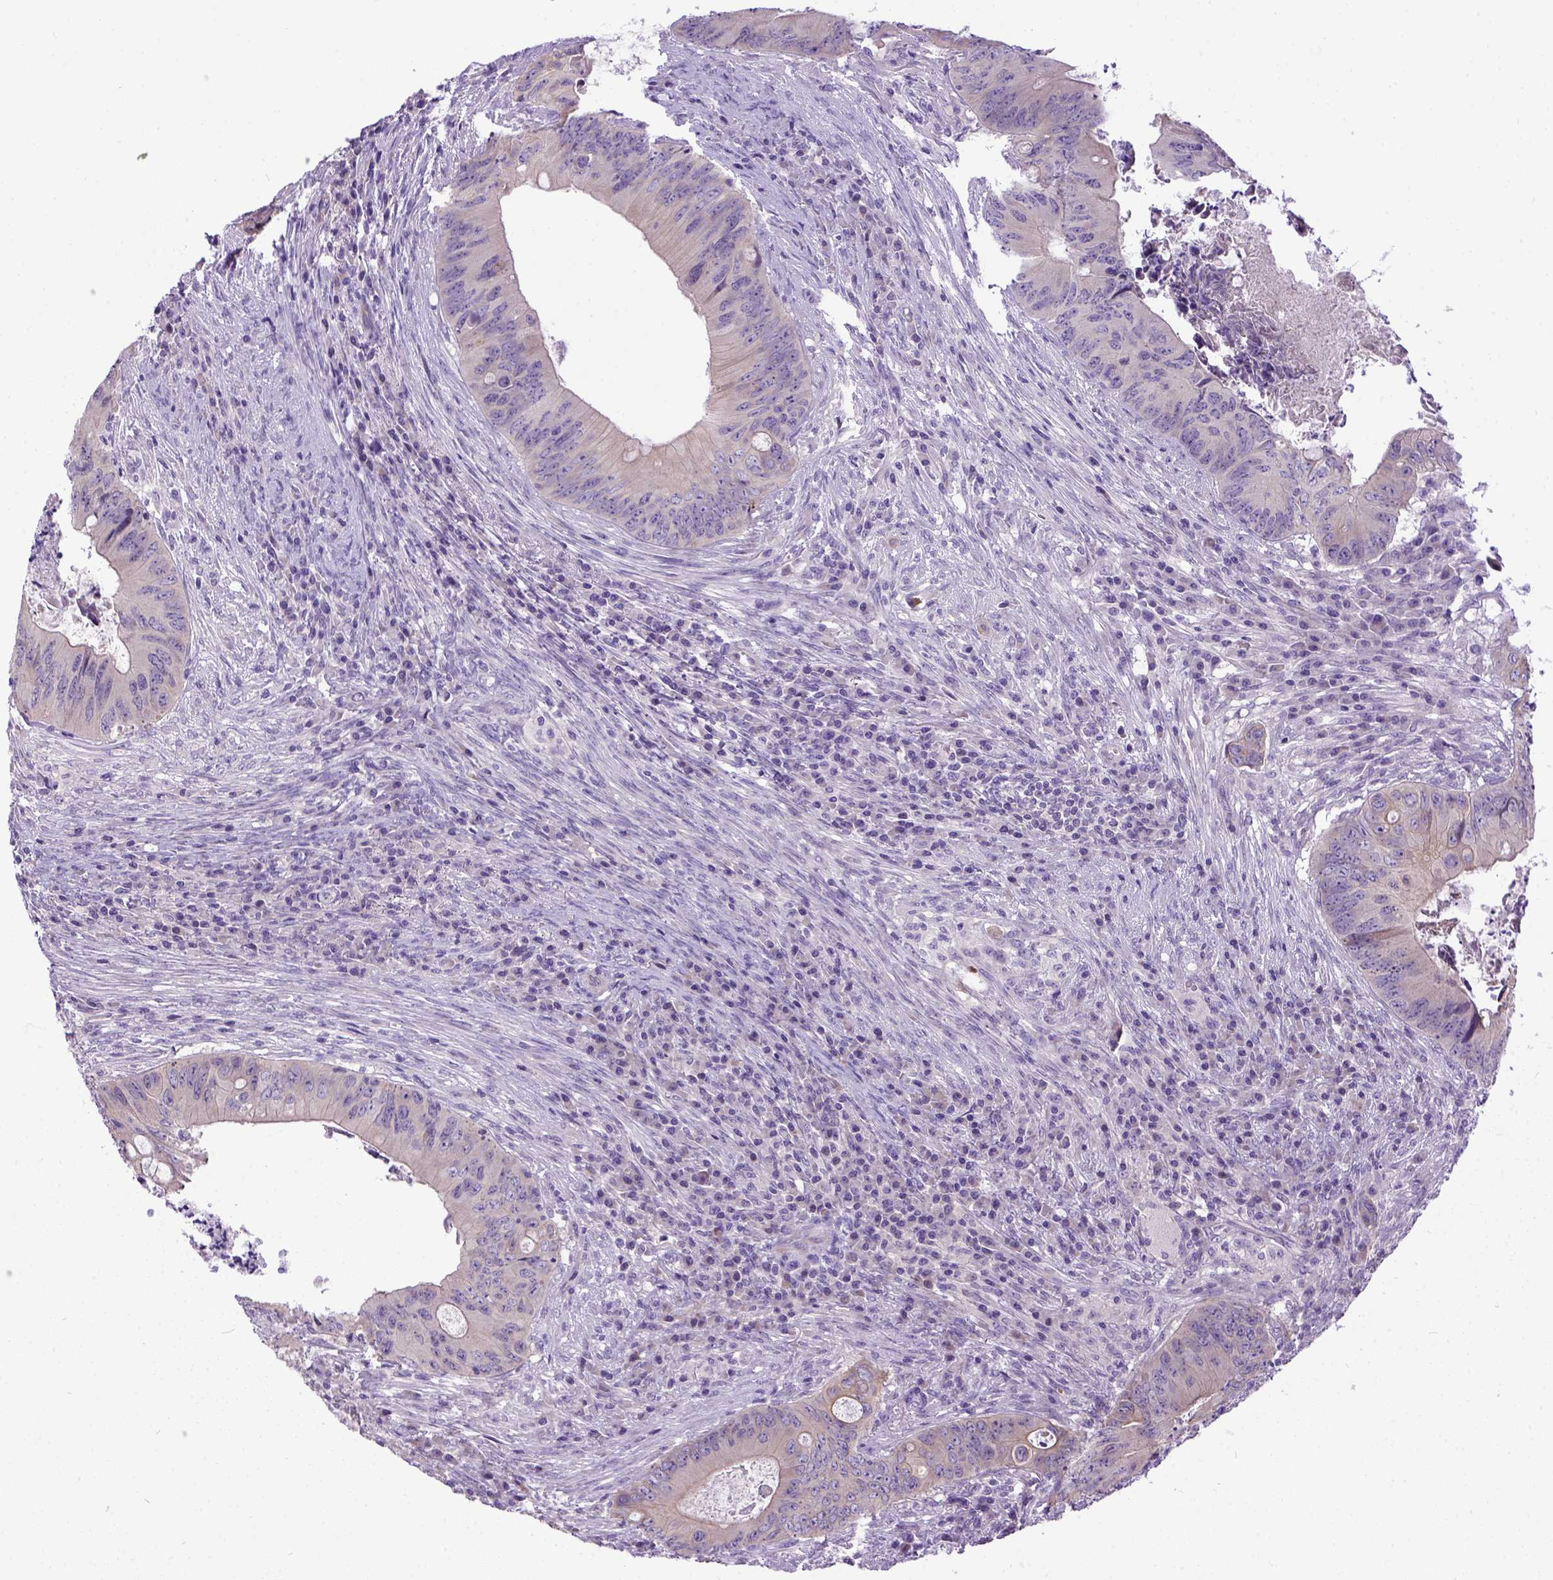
{"staining": {"intensity": "weak", "quantity": ">75%", "location": "cytoplasmic/membranous"}, "tissue": "colorectal cancer", "cell_type": "Tumor cells", "image_type": "cancer", "snomed": [{"axis": "morphology", "description": "Adenocarcinoma, NOS"}, {"axis": "topography", "description": "Colon"}], "caption": "Protein expression analysis of human adenocarcinoma (colorectal) reveals weak cytoplasmic/membranous positivity in approximately >75% of tumor cells. The protein of interest is stained brown, and the nuclei are stained in blue (DAB IHC with brightfield microscopy, high magnification).", "gene": "NEK5", "patient": {"sex": "female", "age": 74}}